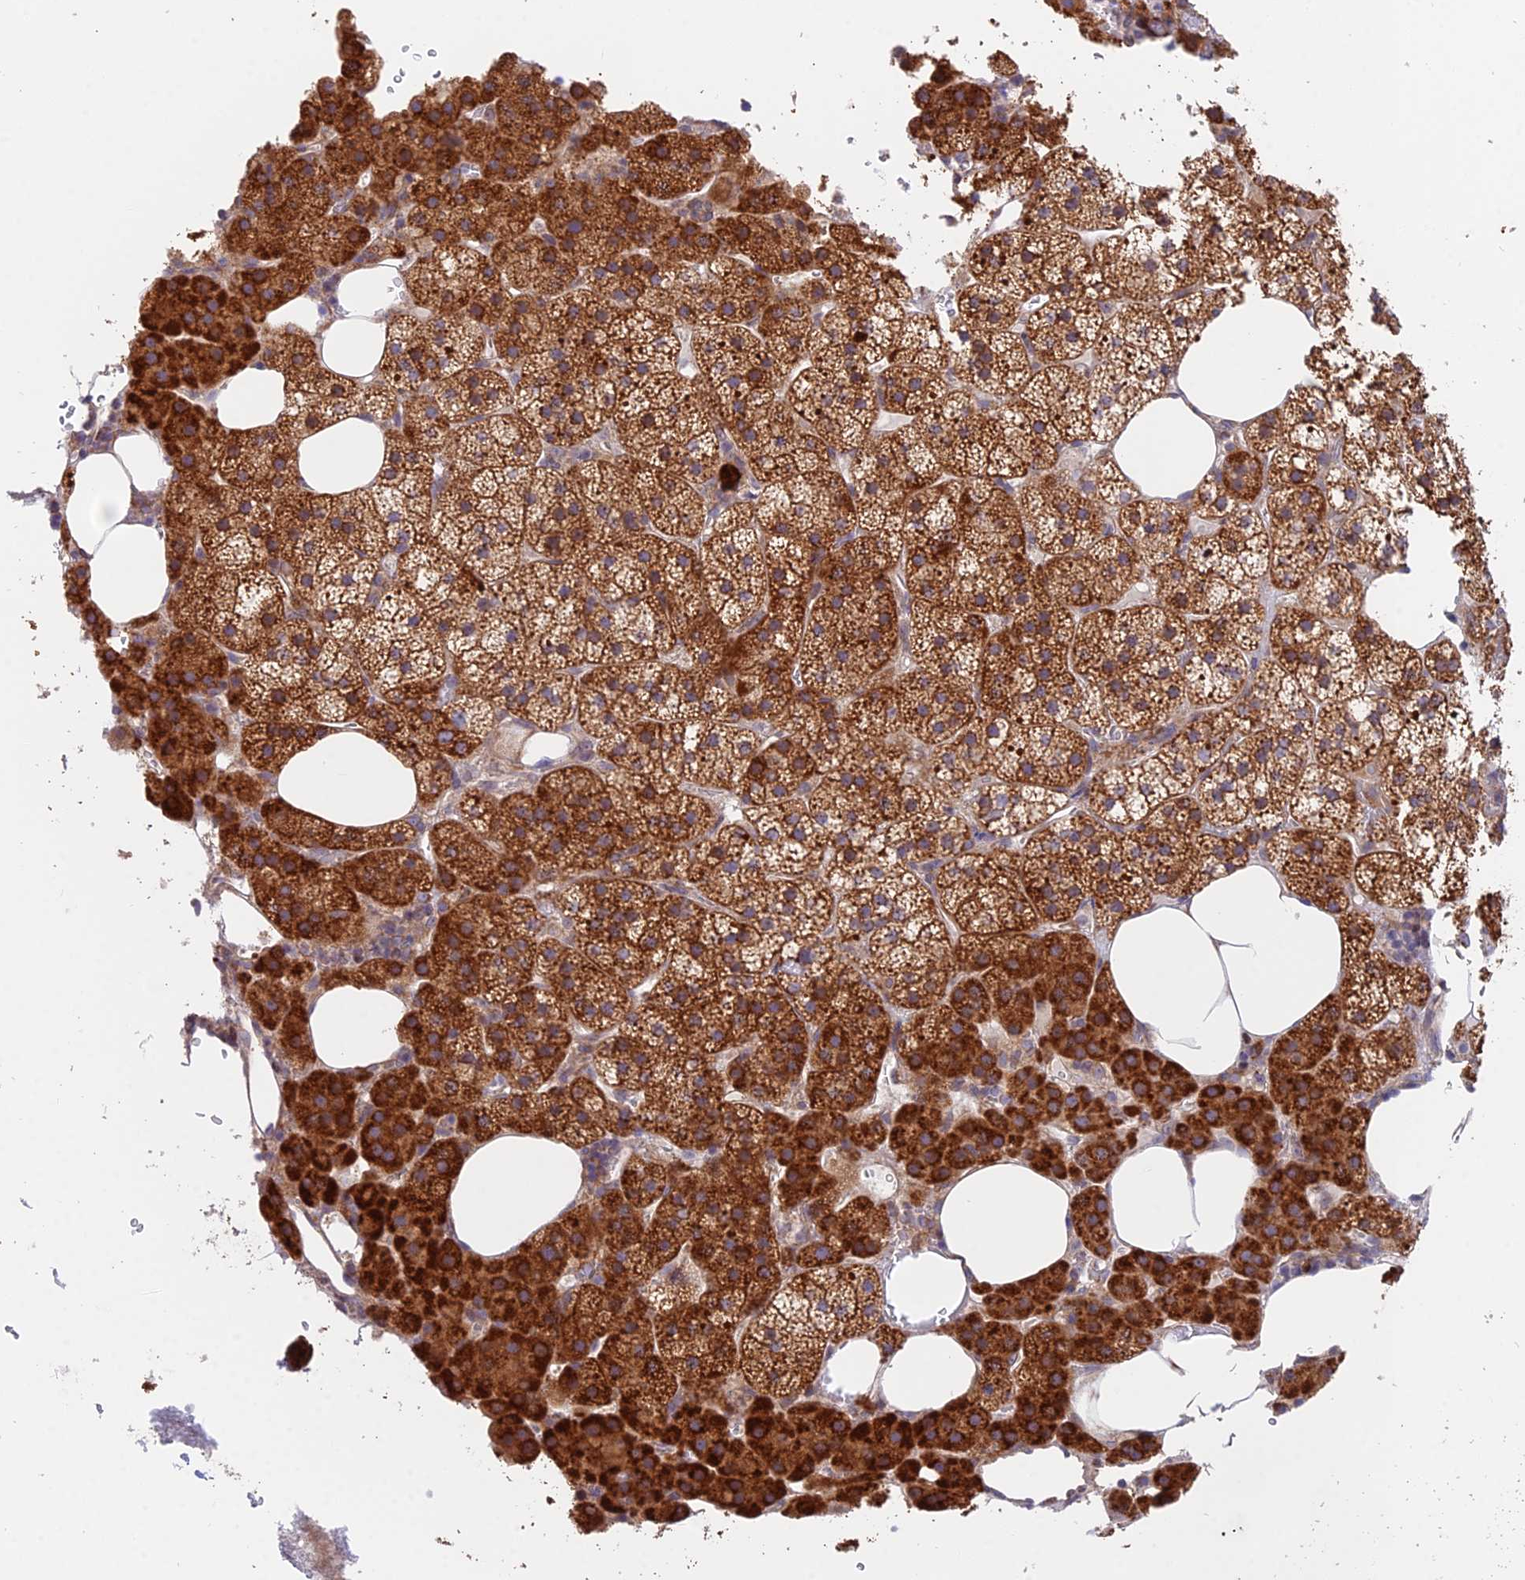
{"staining": {"intensity": "strong", "quantity": ">75%", "location": "cytoplasmic/membranous"}, "tissue": "adrenal gland", "cell_type": "Glandular cells", "image_type": "normal", "snomed": [{"axis": "morphology", "description": "Normal tissue, NOS"}, {"axis": "topography", "description": "Adrenal gland"}], "caption": "Immunohistochemical staining of normal adrenal gland demonstrates strong cytoplasmic/membranous protein expression in about >75% of glandular cells.", "gene": "TBC1D20", "patient": {"sex": "female", "age": 59}}